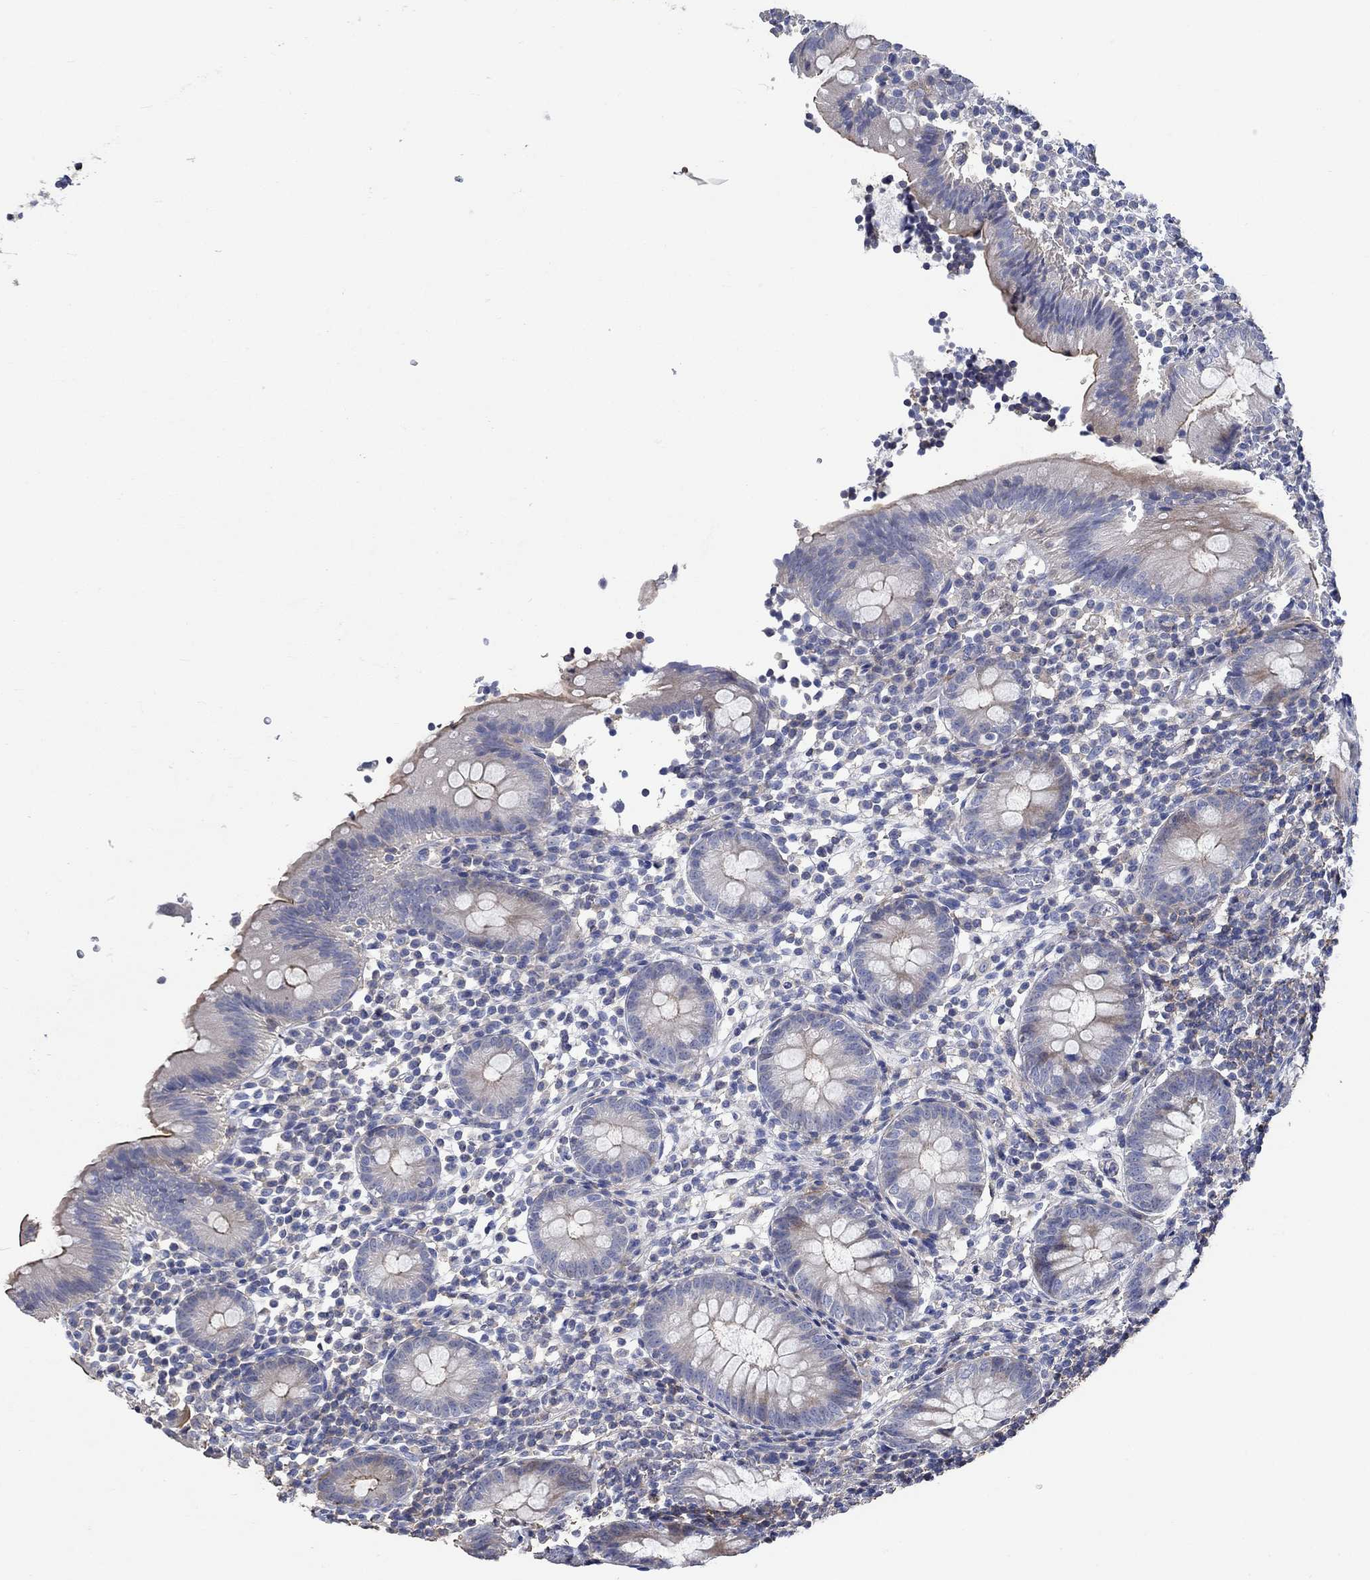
{"staining": {"intensity": "moderate", "quantity": "<25%", "location": "cytoplasmic/membranous"}, "tissue": "appendix", "cell_type": "Glandular cells", "image_type": "normal", "snomed": [{"axis": "morphology", "description": "Normal tissue, NOS"}, {"axis": "topography", "description": "Appendix"}], "caption": "Immunohistochemistry histopathology image of normal appendix stained for a protein (brown), which exhibits low levels of moderate cytoplasmic/membranous positivity in approximately <25% of glandular cells.", "gene": "TNFAIP8L3", "patient": {"sex": "female", "age": 40}}